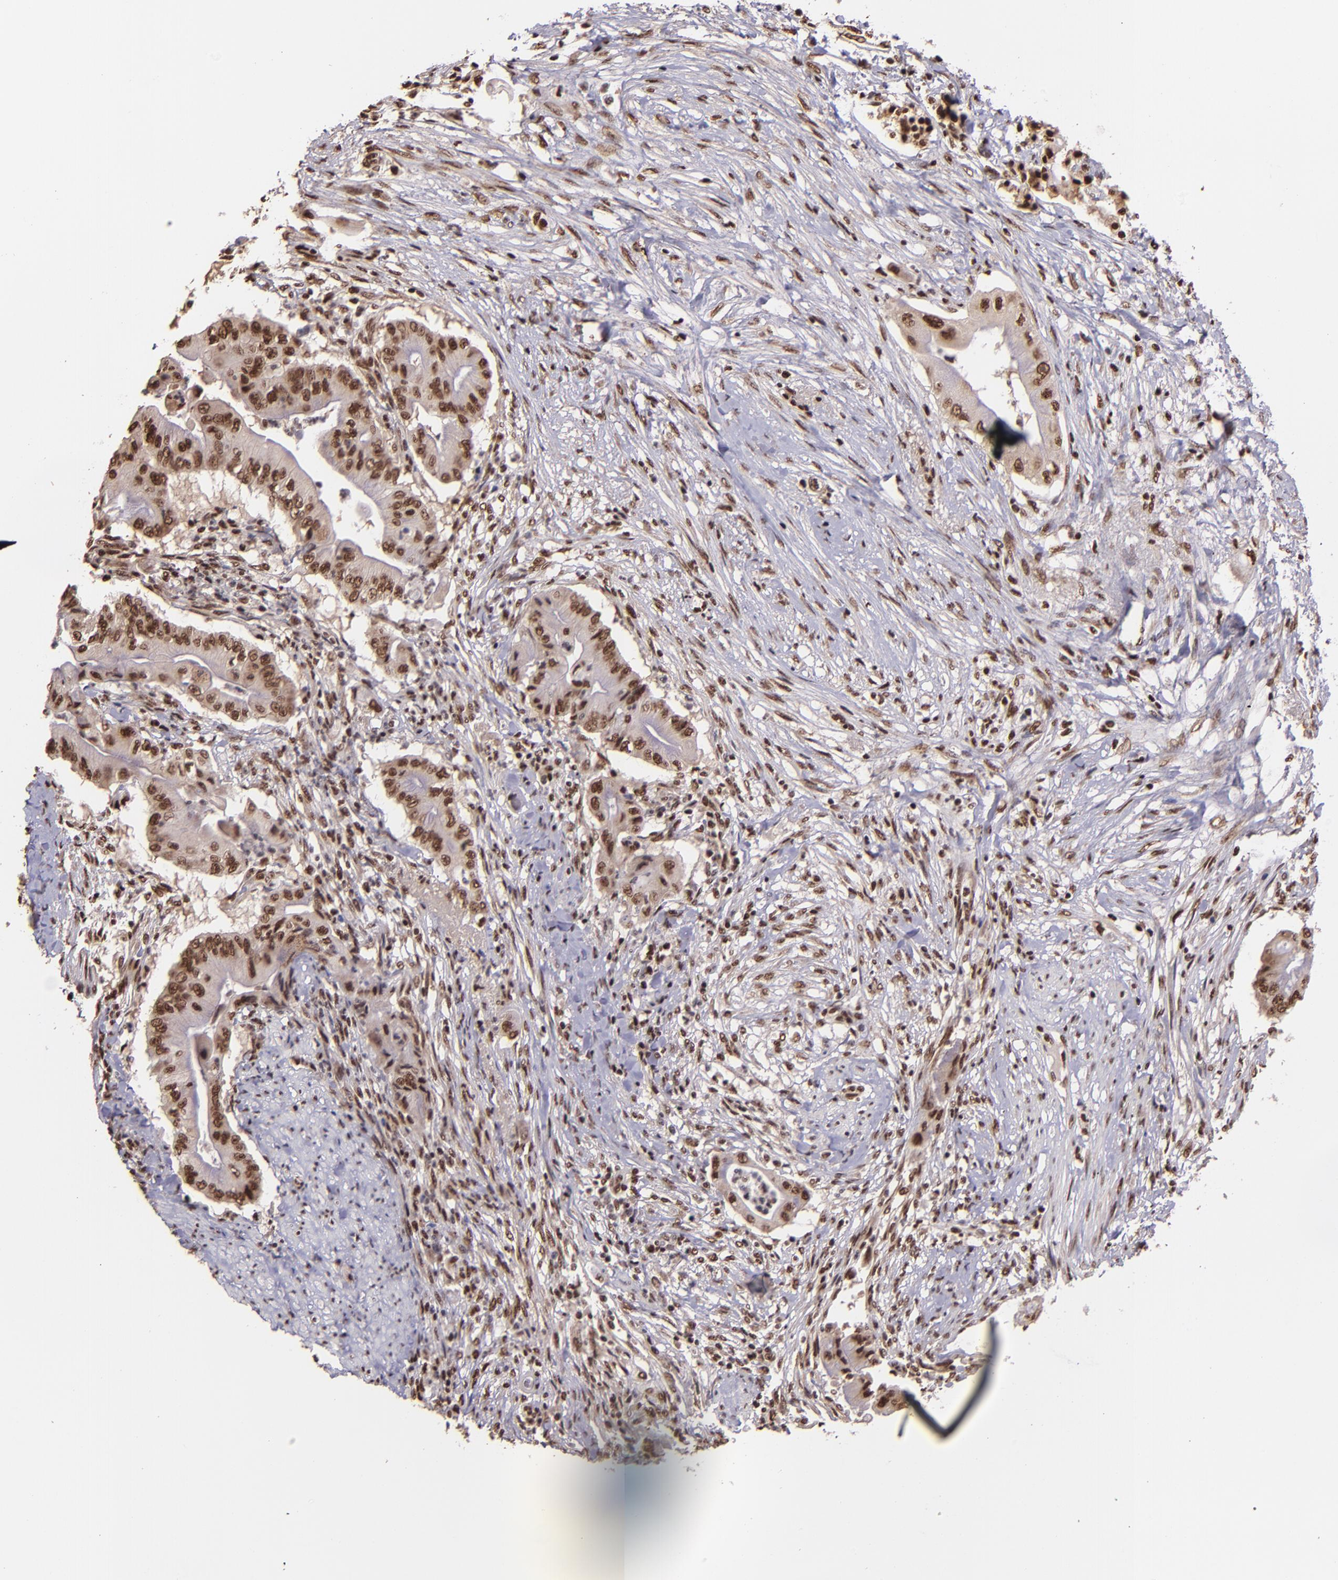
{"staining": {"intensity": "strong", "quantity": ">75%", "location": "nuclear"}, "tissue": "pancreatic cancer", "cell_type": "Tumor cells", "image_type": "cancer", "snomed": [{"axis": "morphology", "description": "Adenocarcinoma, NOS"}, {"axis": "topography", "description": "Pancreas"}], "caption": "Immunohistochemistry (IHC) of adenocarcinoma (pancreatic) displays high levels of strong nuclear positivity in about >75% of tumor cells.", "gene": "PQBP1", "patient": {"sex": "male", "age": 62}}